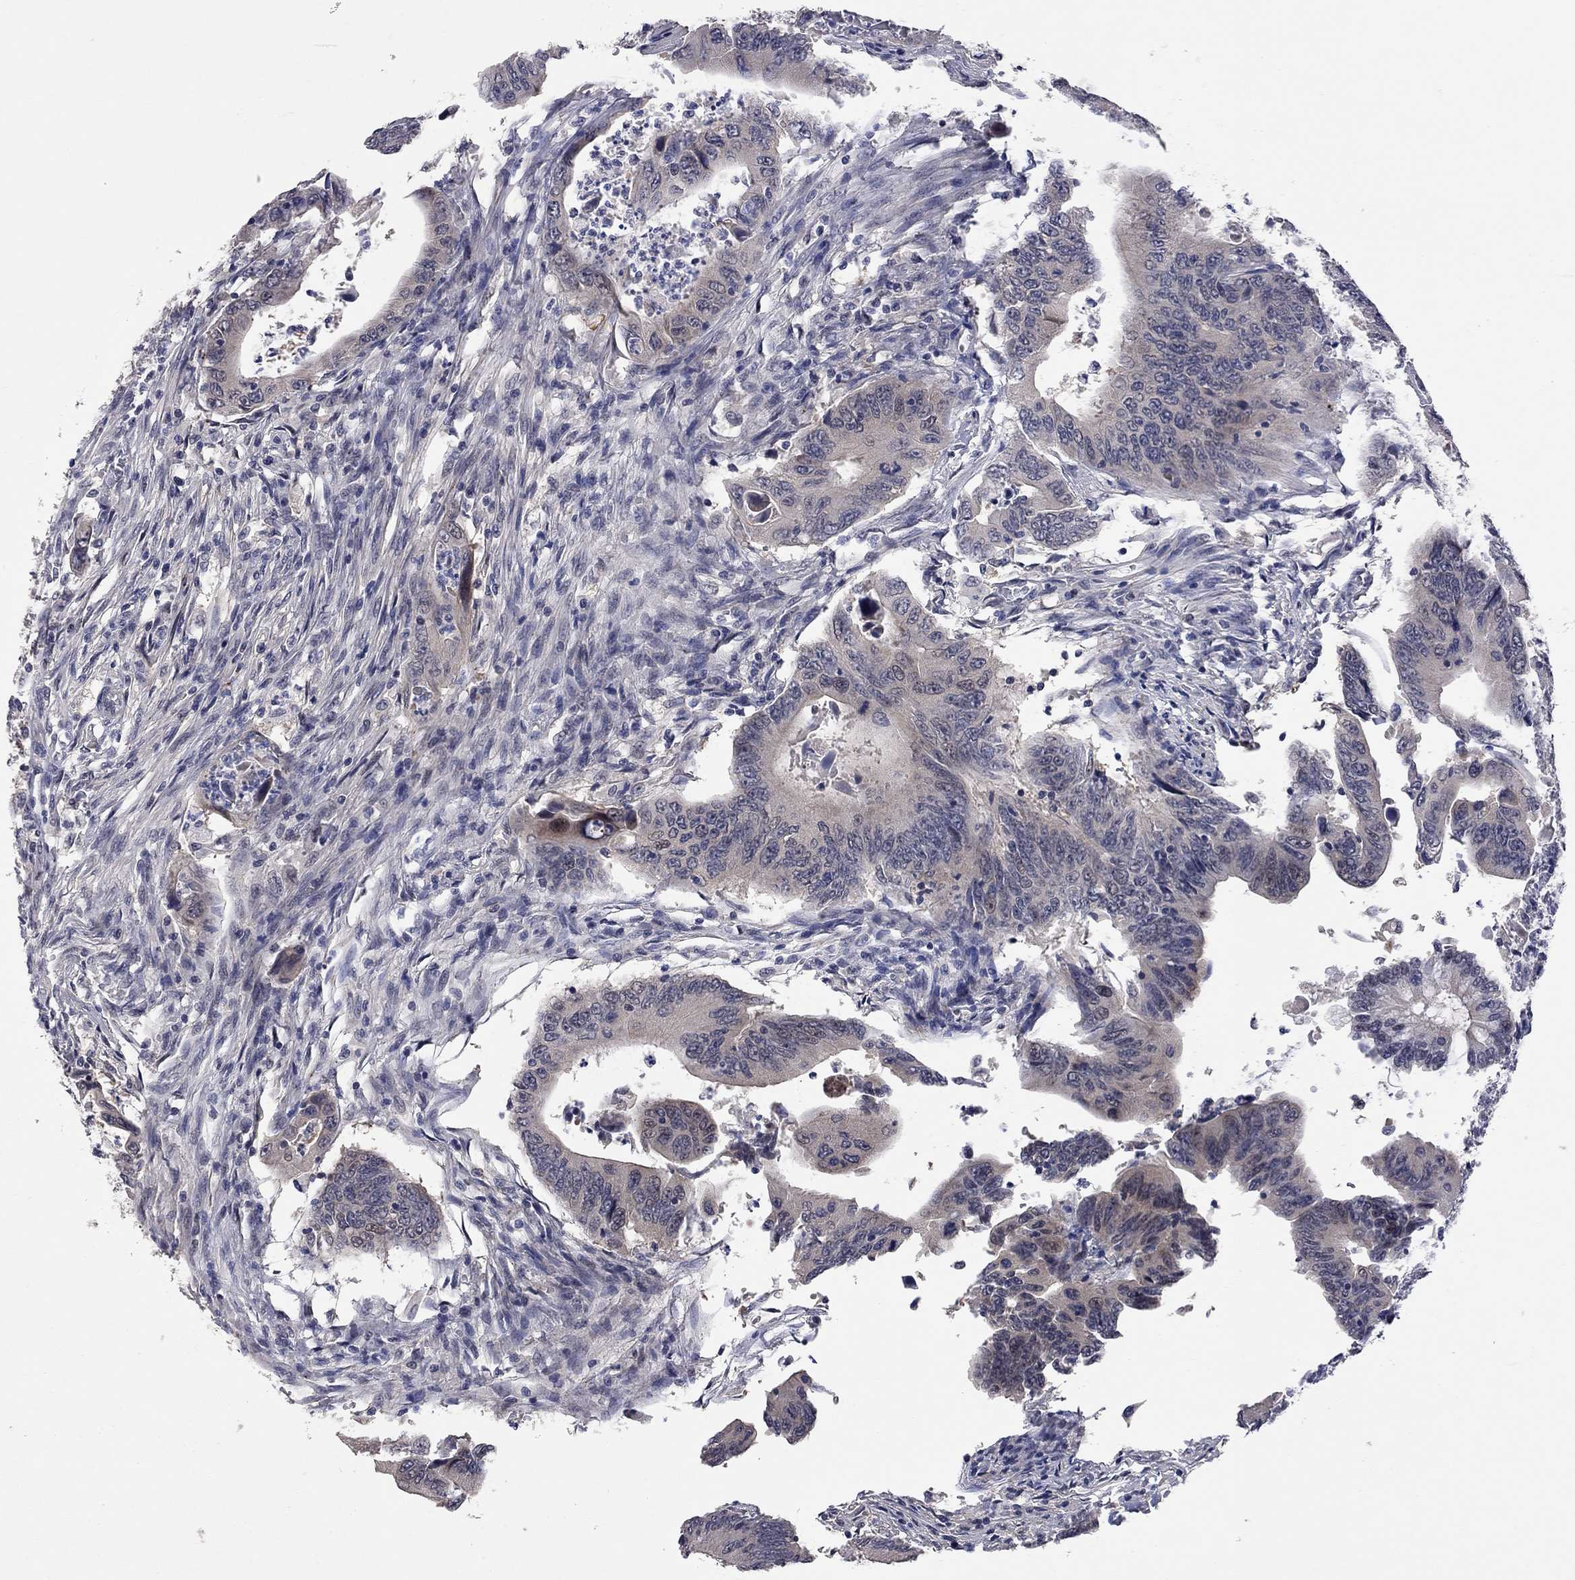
{"staining": {"intensity": "negative", "quantity": "none", "location": "none"}, "tissue": "colorectal cancer", "cell_type": "Tumor cells", "image_type": "cancer", "snomed": [{"axis": "morphology", "description": "Adenocarcinoma, NOS"}, {"axis": "topography", "description": "Colon"}], "caption": "This is an immunohistochemistry micrograph of colorectal cancer (adenocarcinoma). There is no staining in tumor cells.", "gene": "FABP12", "patient": {"sex": "female", "age": 90}}